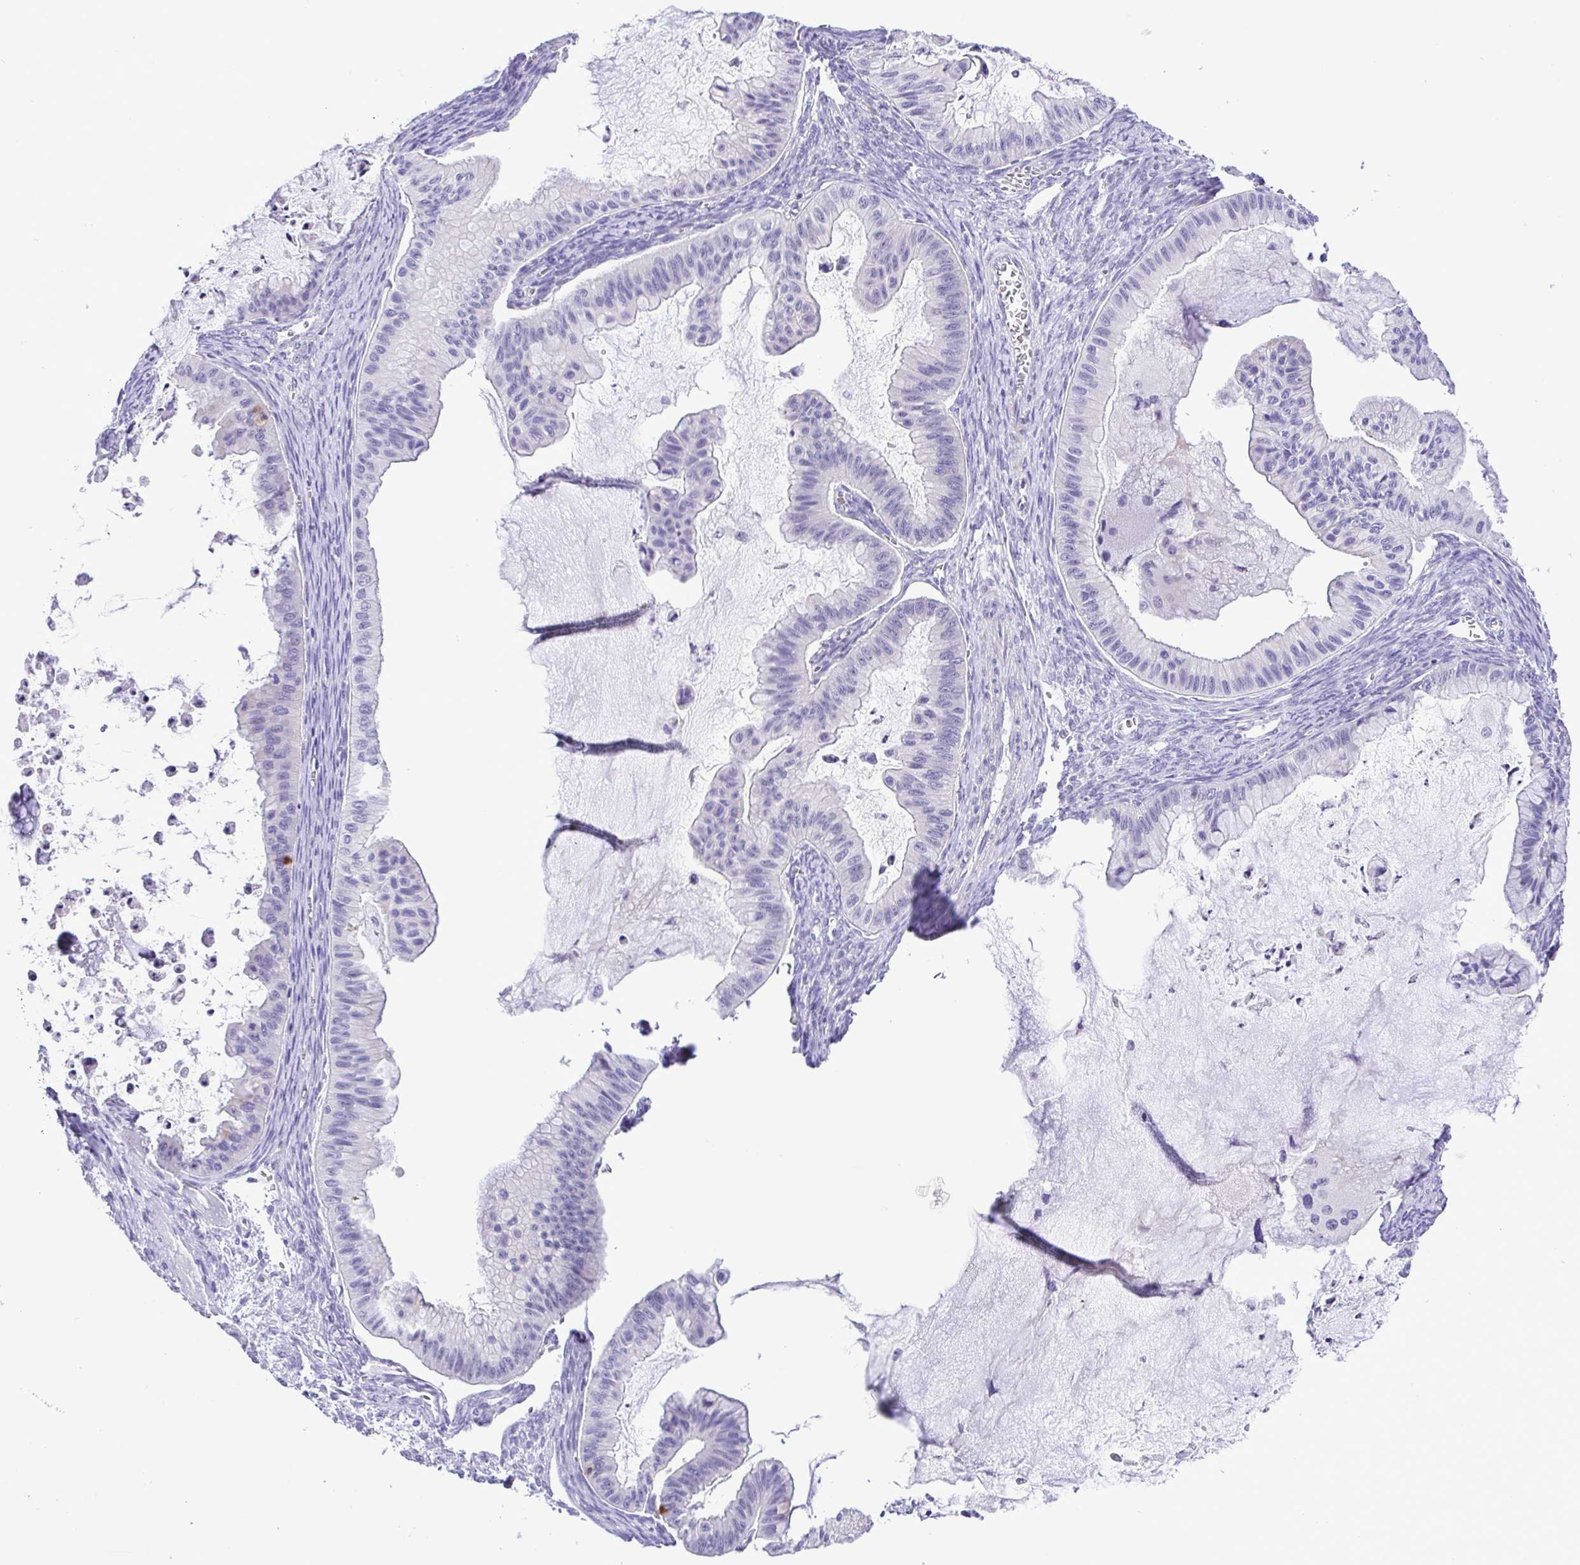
{"staining": {"intensity": "negative", "quantity": "none", "location": "none"}, "tissue": "ovarian cancer", "cell_type": "Tumor cells", "image_type": "cancer", "snomed": [{"axis": "morphology", "description": "Cystadenocarcinoma, mucinous, NOS"}, {"axis": "topography", "description": "Ovary"}], "caption": "DAB immunohistochemical staining of human ovarian cancer exhibits no significant positivity in tumor cells.", "gene": "SYT1", "patient": {"sex": "female", "age": 72}}